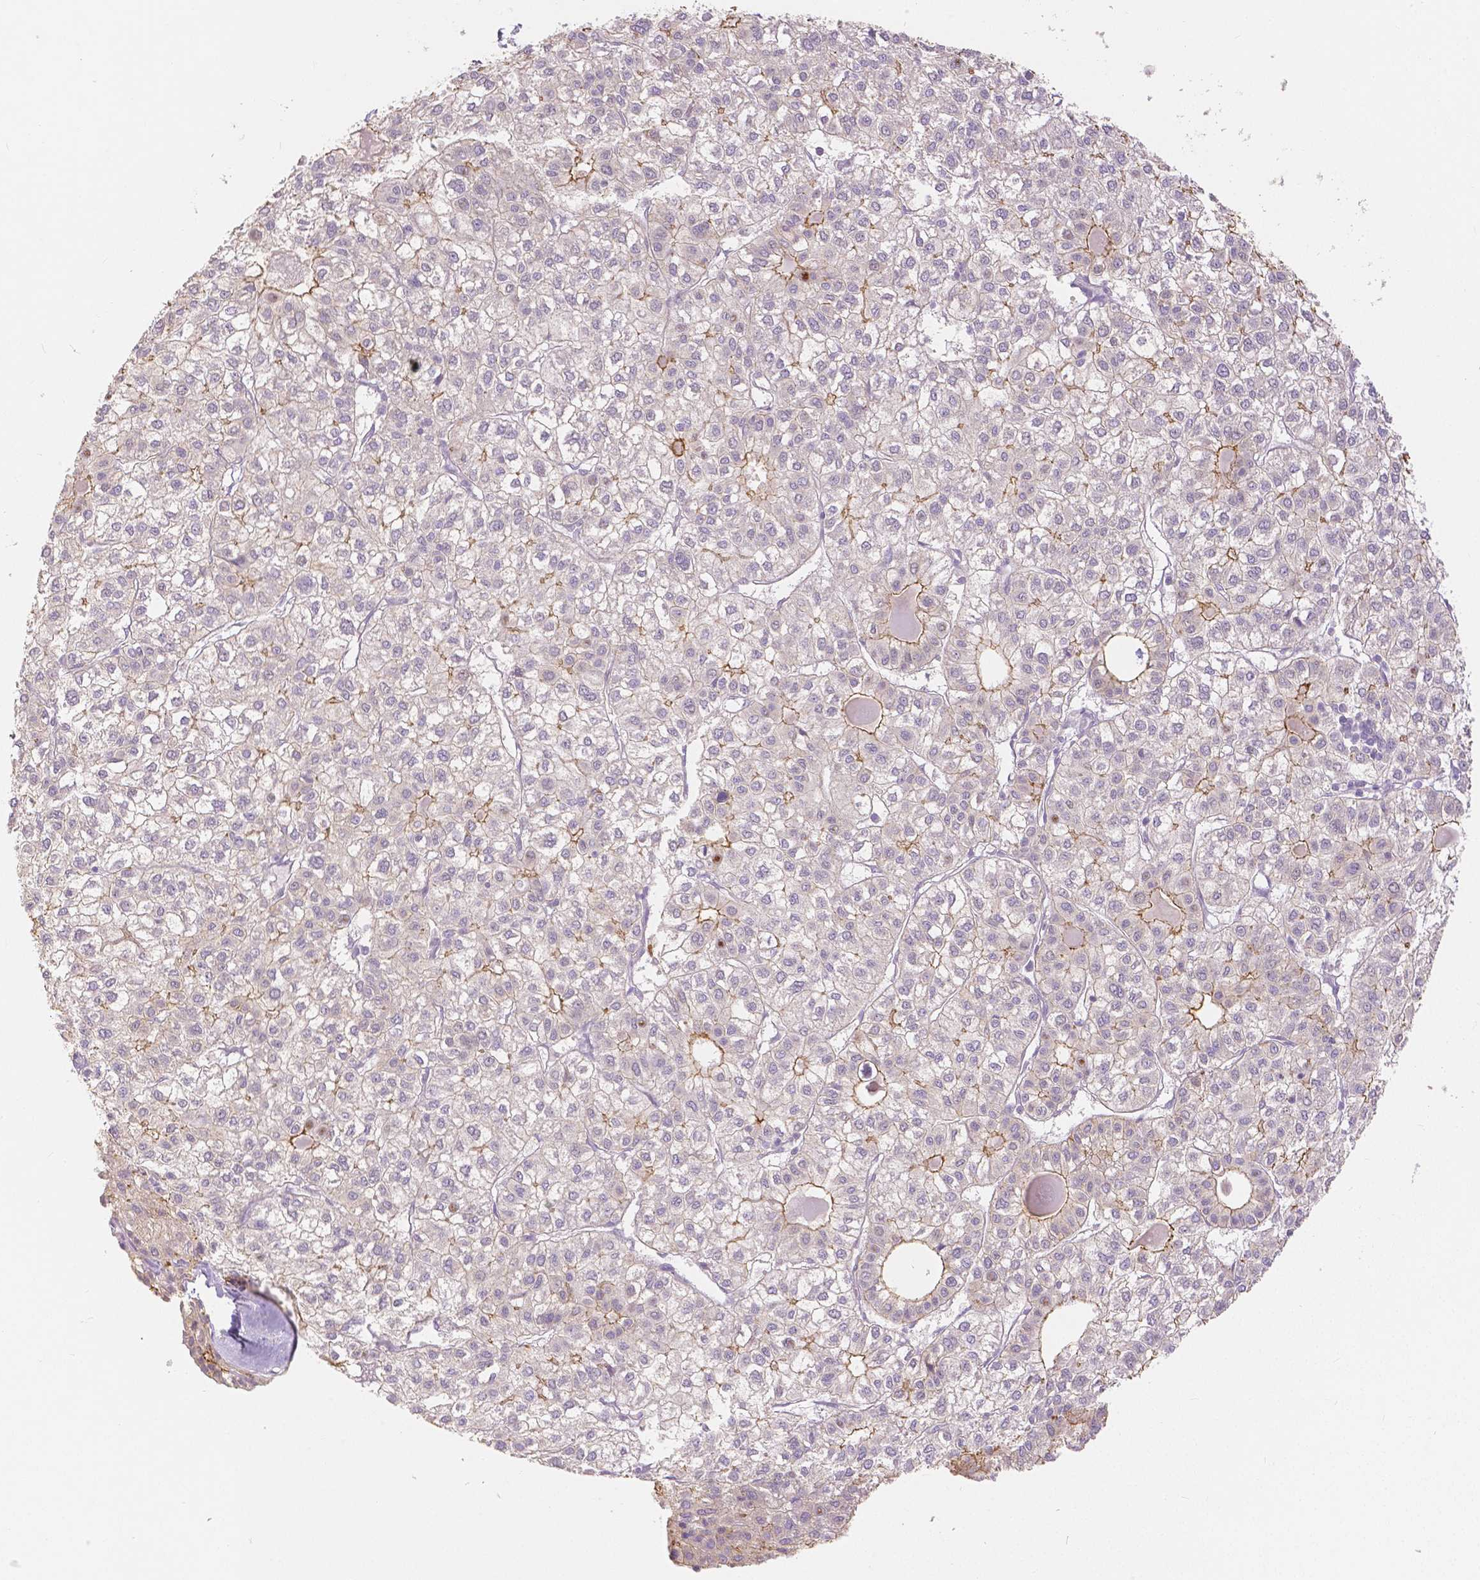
{"staining": {"intensity": "moderate", "quantity": "<25%", "location": "cytoplasmic/membranous"}, "tissue": "liver cancer", "cell_type": "Tumor cells", "image_type": "cancer", "snomed": [{"axis": "morphology", "description": "Carcinoma, Hepatocellular, NOS"}, {"axis": "topography", "description": "Liver"}], "caption": "Human liver hepatocellular carcinoma stained with a brown dye demonstrates moderate cytoplasmic/membranous positive positivity in about <25% of tumor cells.", "gene": "OCLN", "patient": {"sex": "female", "age": 43}}